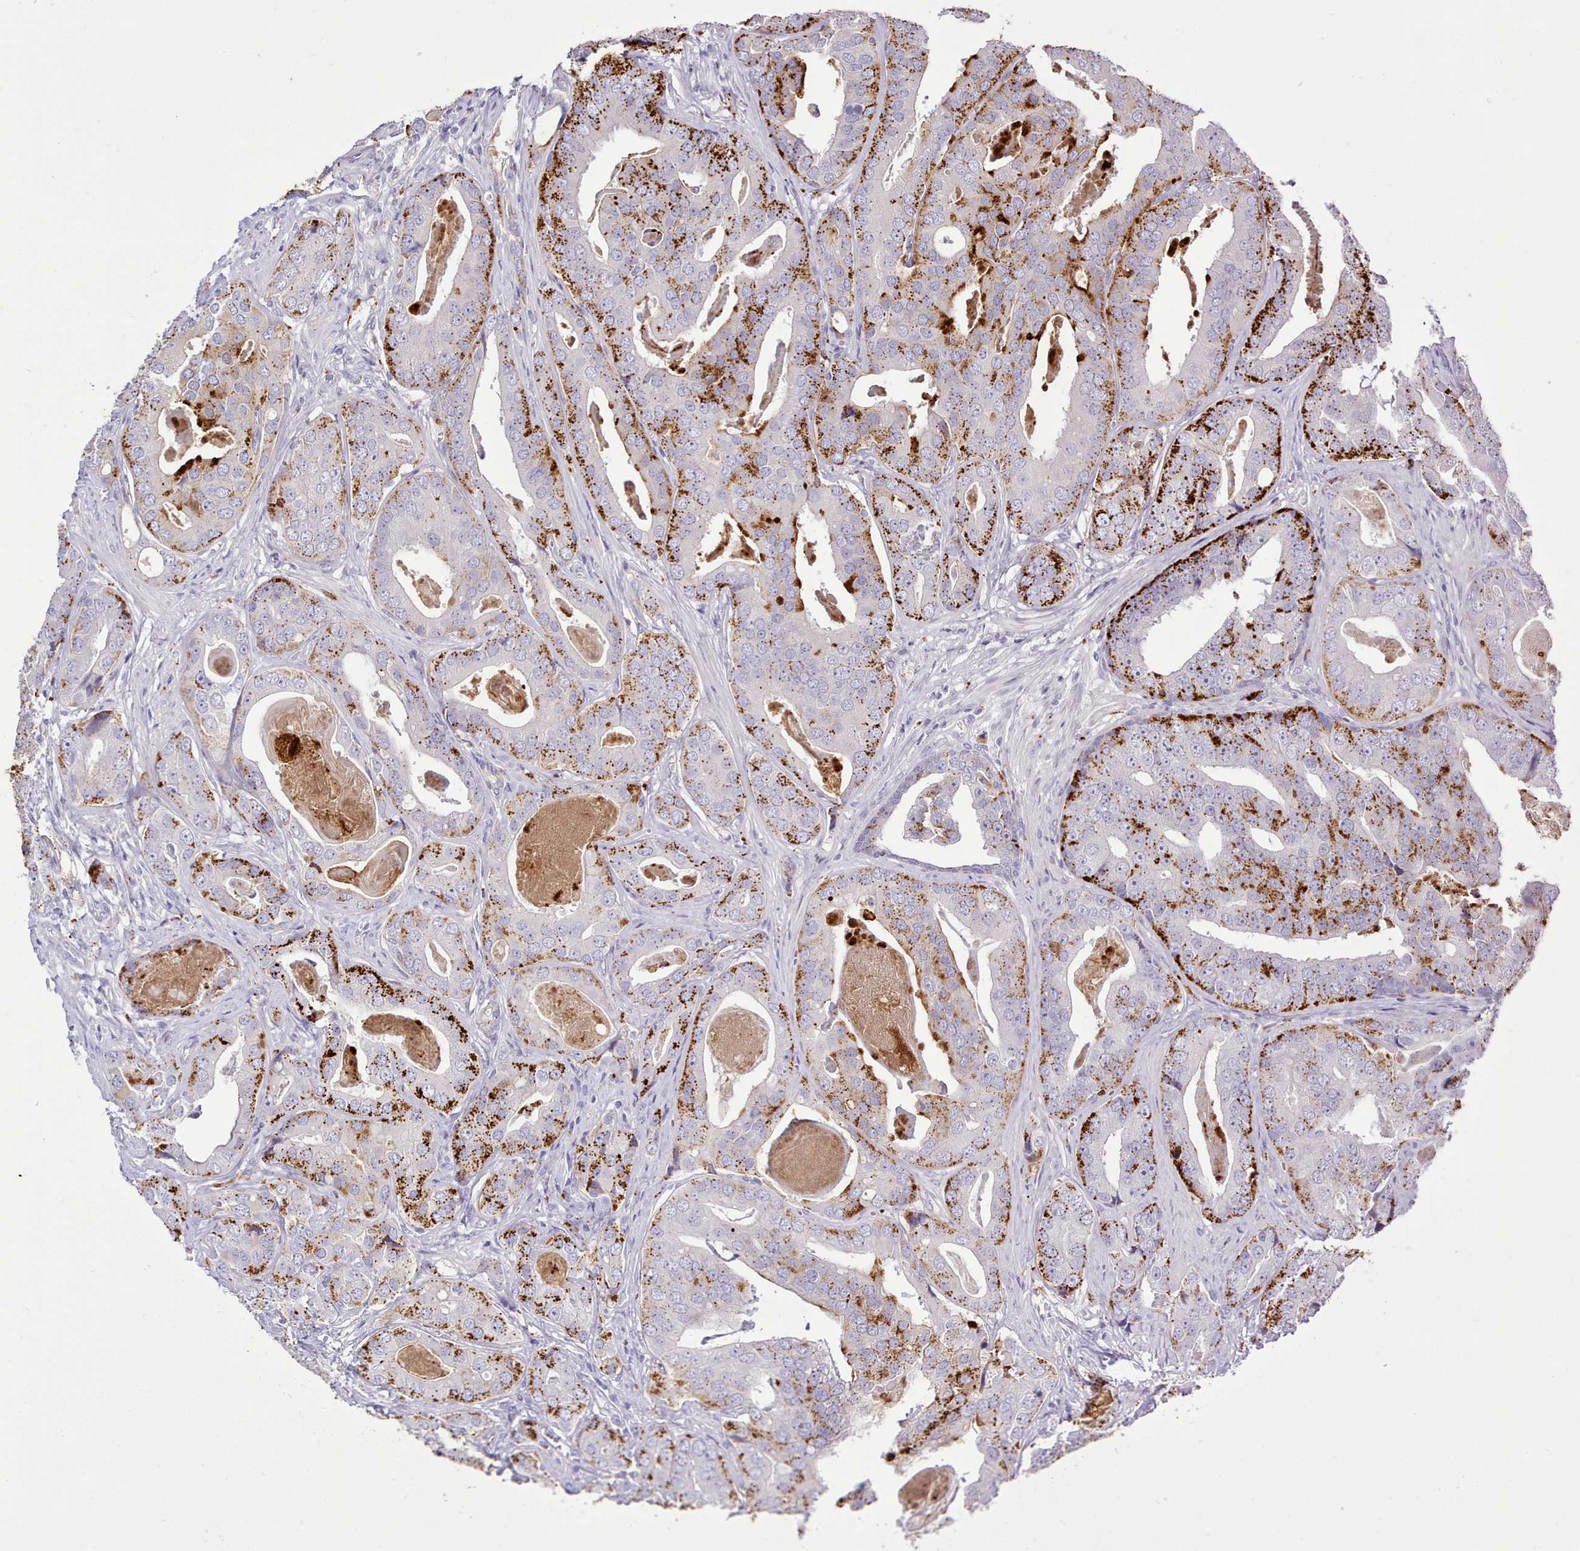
{"staining": {"intensity": "strong", "quantity": "25%-75%", "location": "cytoplasmic/membranous"}, "tissue": "prostate cancer", "cell_type": "Tumor cells", "image_type": "cancer", "snomed": [{"axis": "morphology", "description": "Adenocarcinoma, High grade"}, {"axis": "topography", "description": "Prostate"}], "caption": "Immunohistochemistry (DAB) staining of human prostate adenocarcinoma (high-grade) shows strong cytoplasmic/membranous protein expression in approximately 25%-75% of tumor cells. The protein of interest is stained brown, and the nuclei are stained in blue (DAB IHC with brightfield microscopy, high magnification).", "gene": "SRD5A1", "patient": {"sex": "male", "age": 71}}